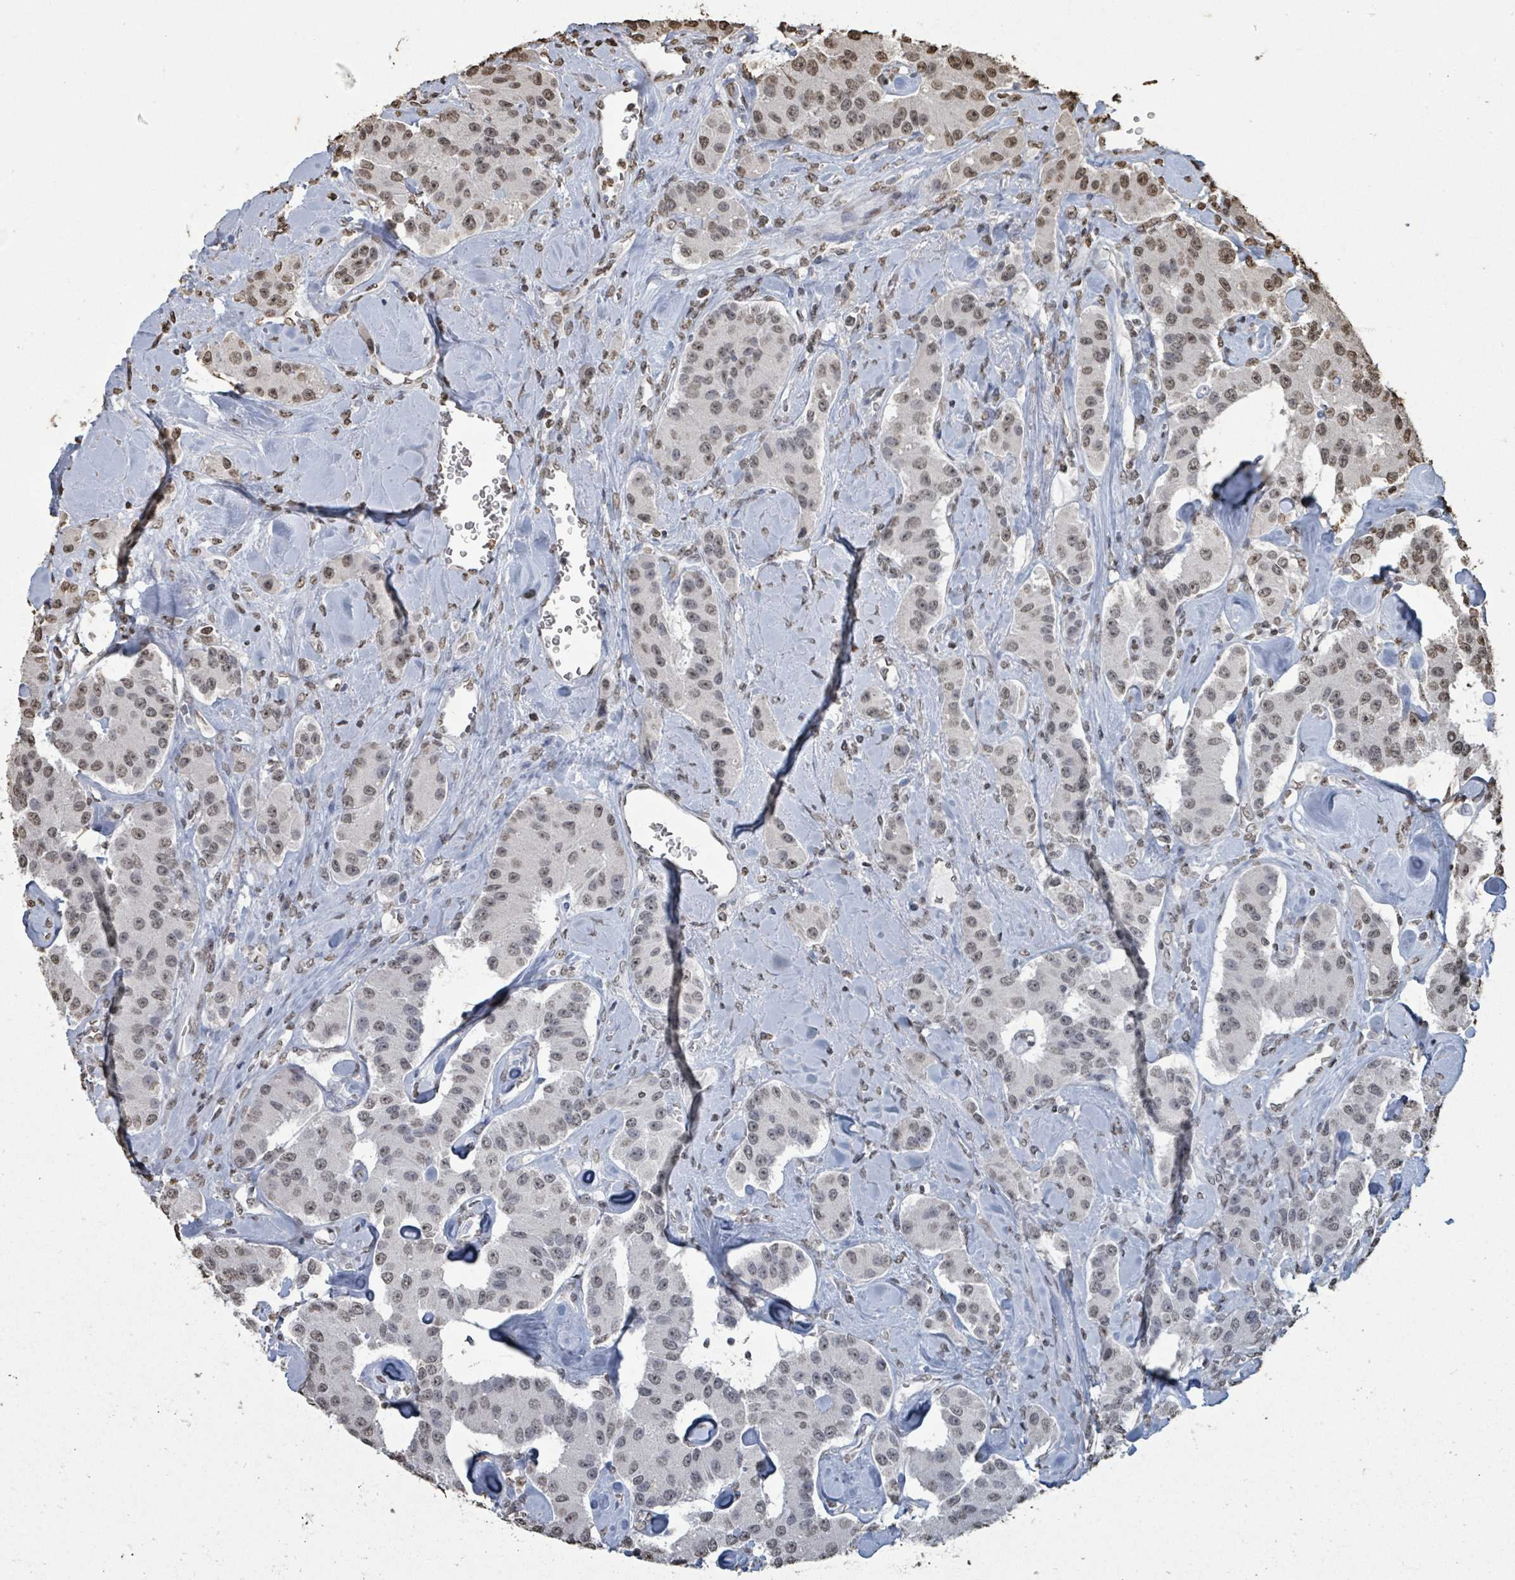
{"staining": {"intensity": "moderate", "quantity": "<25%", "location": "nuclear"}, "tissue": "carcinoid", "cell_type": "Tumor cells", "image_type": "cancer", "snomed": [{"axis": "morphology", "description": "Carcinoid, malignant, NOS"}, {"axis": "topography", "description": "Pancreas"}], "caption": "A low amount of moderate nuclear staining is appreciated in about <25% of tumor cells in carcinoid (malignant) tissue. (DAB = brown stain, brightfield microscopy at high magnification).", "gene": "MRPS12", "patient": {"sex": "male", "age": 41}}